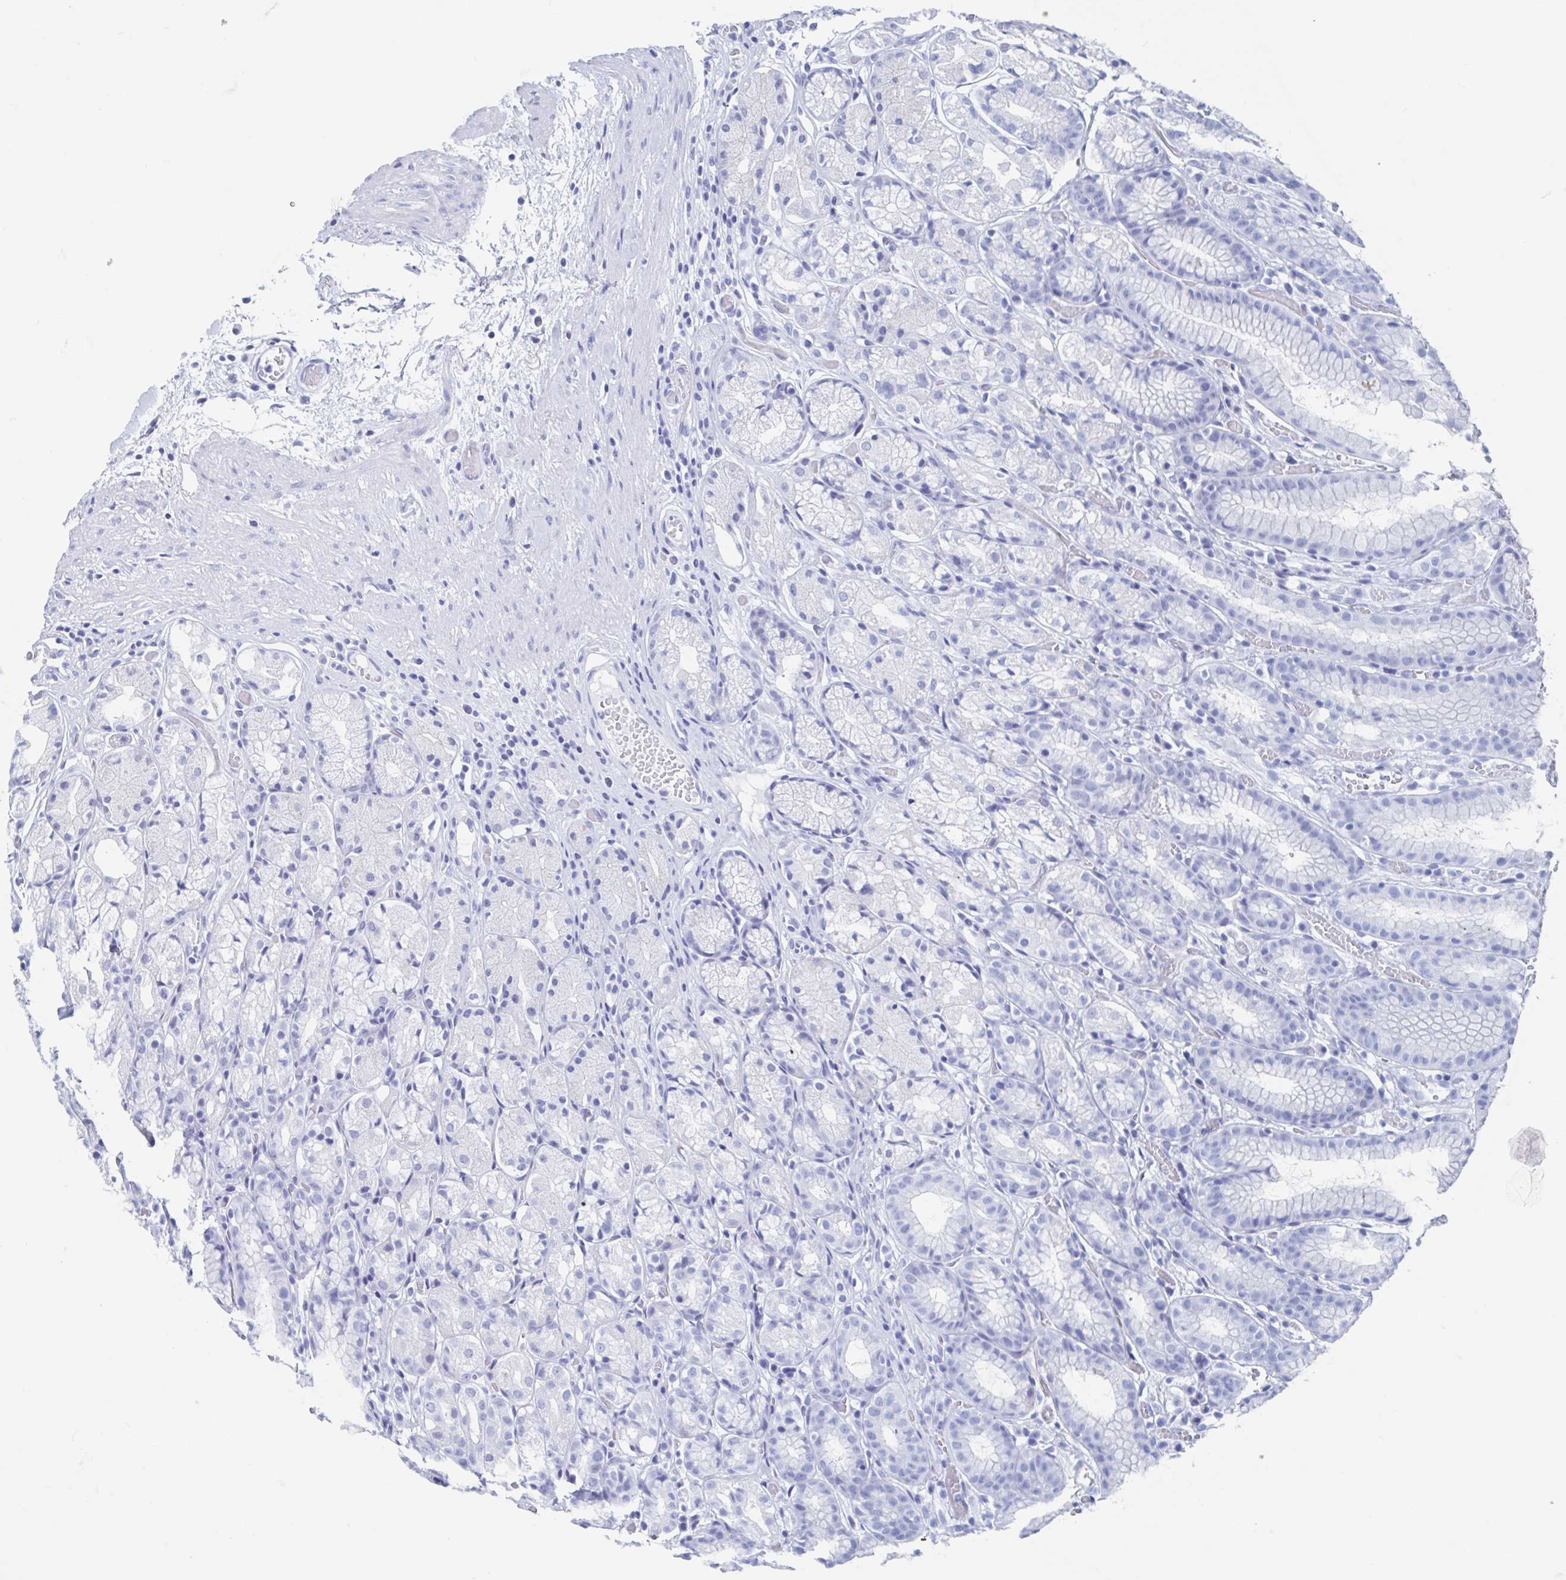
{"staining": {"intensity": "negative", "quantity": "none", "location": "none"}, "tissue": "stomach", "cell_type": "Glandular cells", "image_type": "normal", "snomed": [{"axis": "morphology", "description": "Normal tissue, NOS"}, {"axis": "topography", "description": "Stomach"}], "caption": "This is an immunohistochemistry micrograph of unremarkable human stomach. There is no expression in glandular cells.", "gene": "C10orf53", "patient": {"sex": "male", "age": 70}}